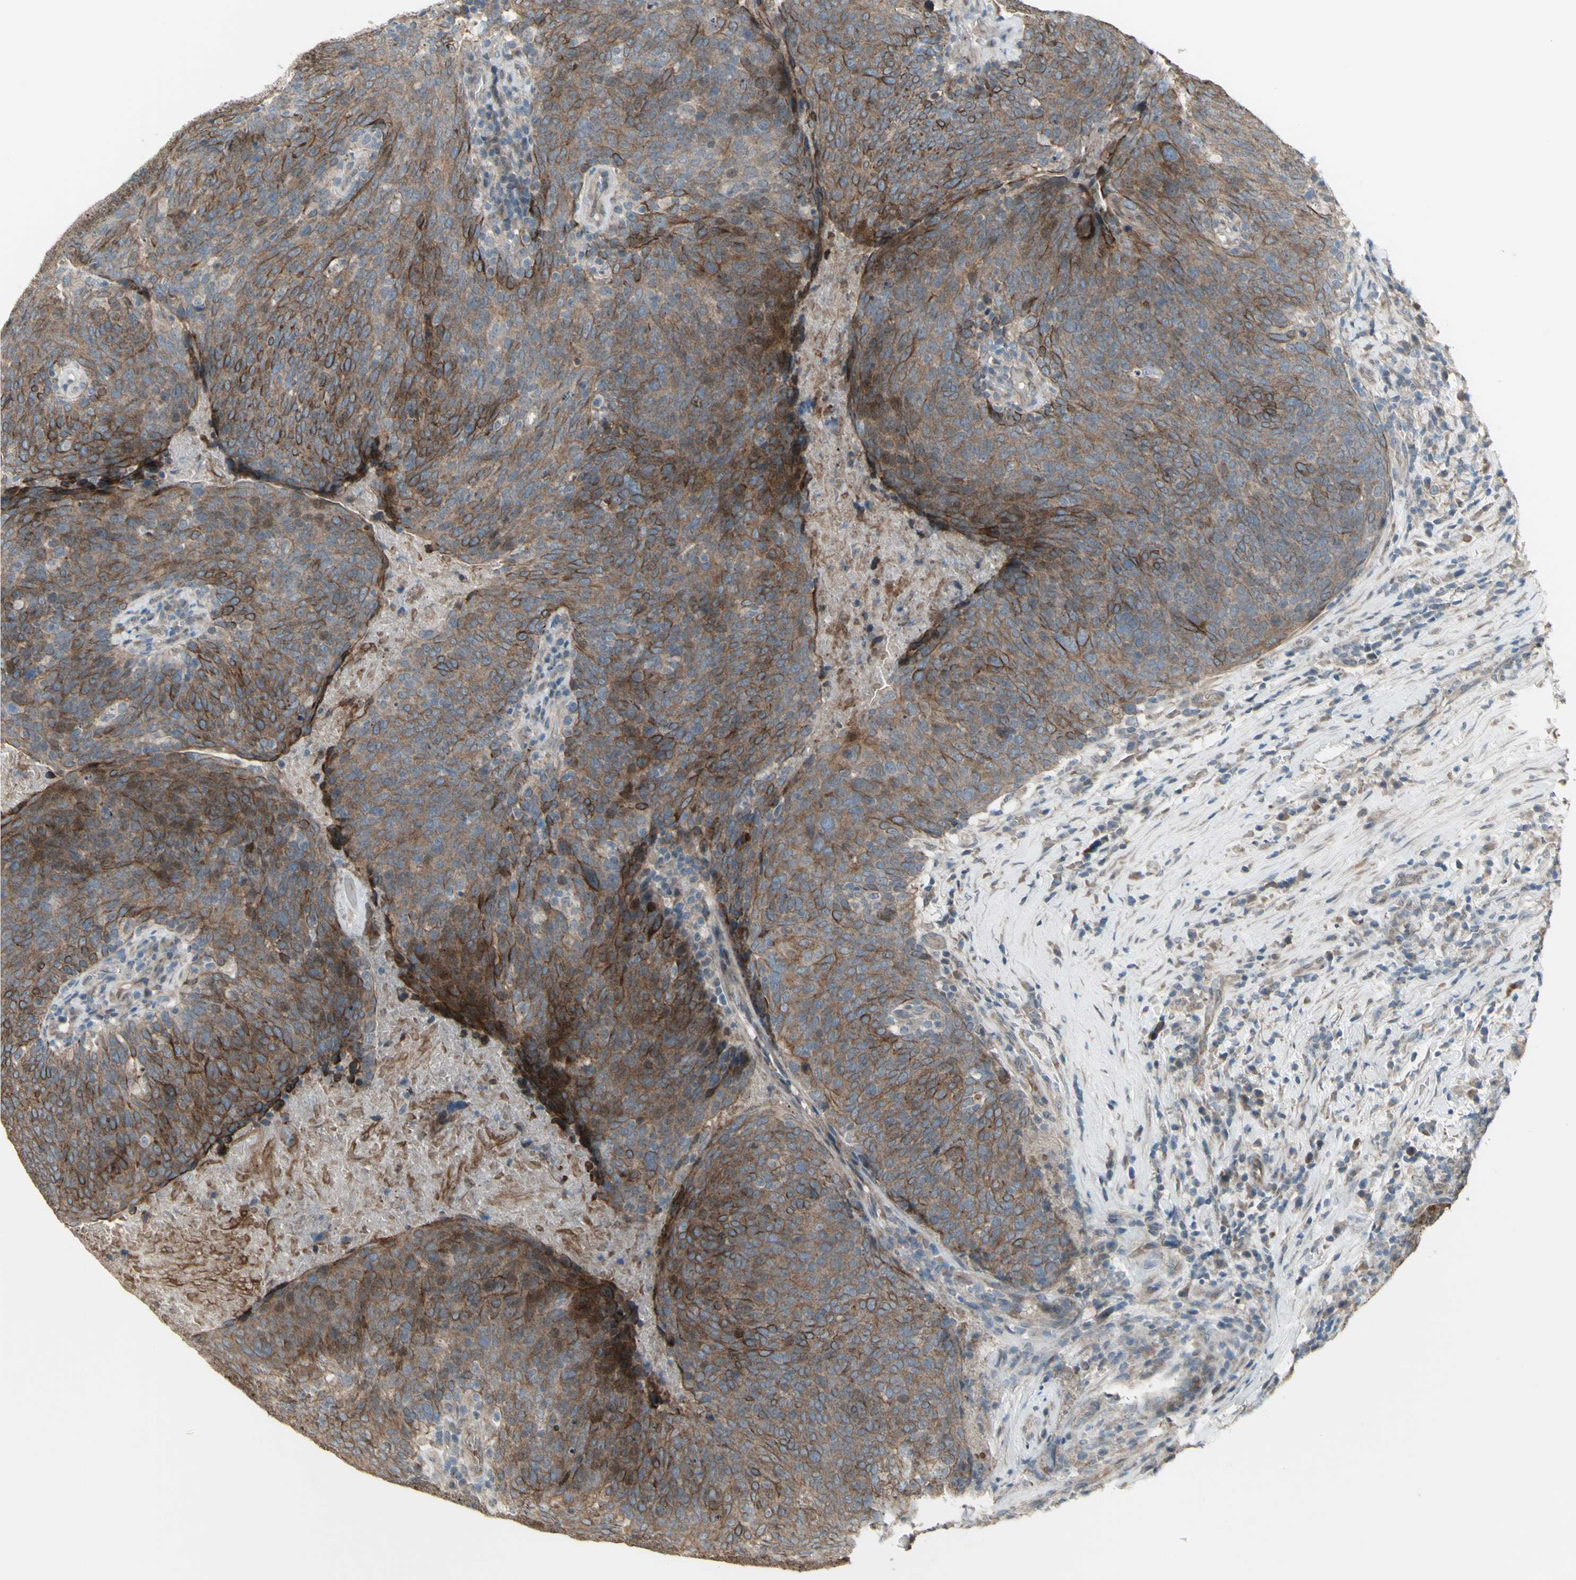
{"staining": {"intensity": "strong", "quantity": ">75%", "location": "cytoplasmic/membranous,nuclear"}, "tissue": "head and neck cancer", "cell_type": "Tumor cells", "image_type": "cancer", "snomed": [{"axis": "morphology", "description": "Squamous cell carcinoma, NOS"}, {"axis": "morphology", "description": "Squamous cell carcinoma, metastatic, NOS"}, {"axis": "topography", "description": "Lymph node"}, {"axis": "topography", "description": "Head-Neck"}], "caption": "This photomicrograph demonstrates IHC staining of human head and neck cancer, with high strong cytoplasmic/membranous and nuclear expression in about >75% of tumor cells.", "gene": "GRAMD1B", "patient": {"sex": "male", "age": 62}}